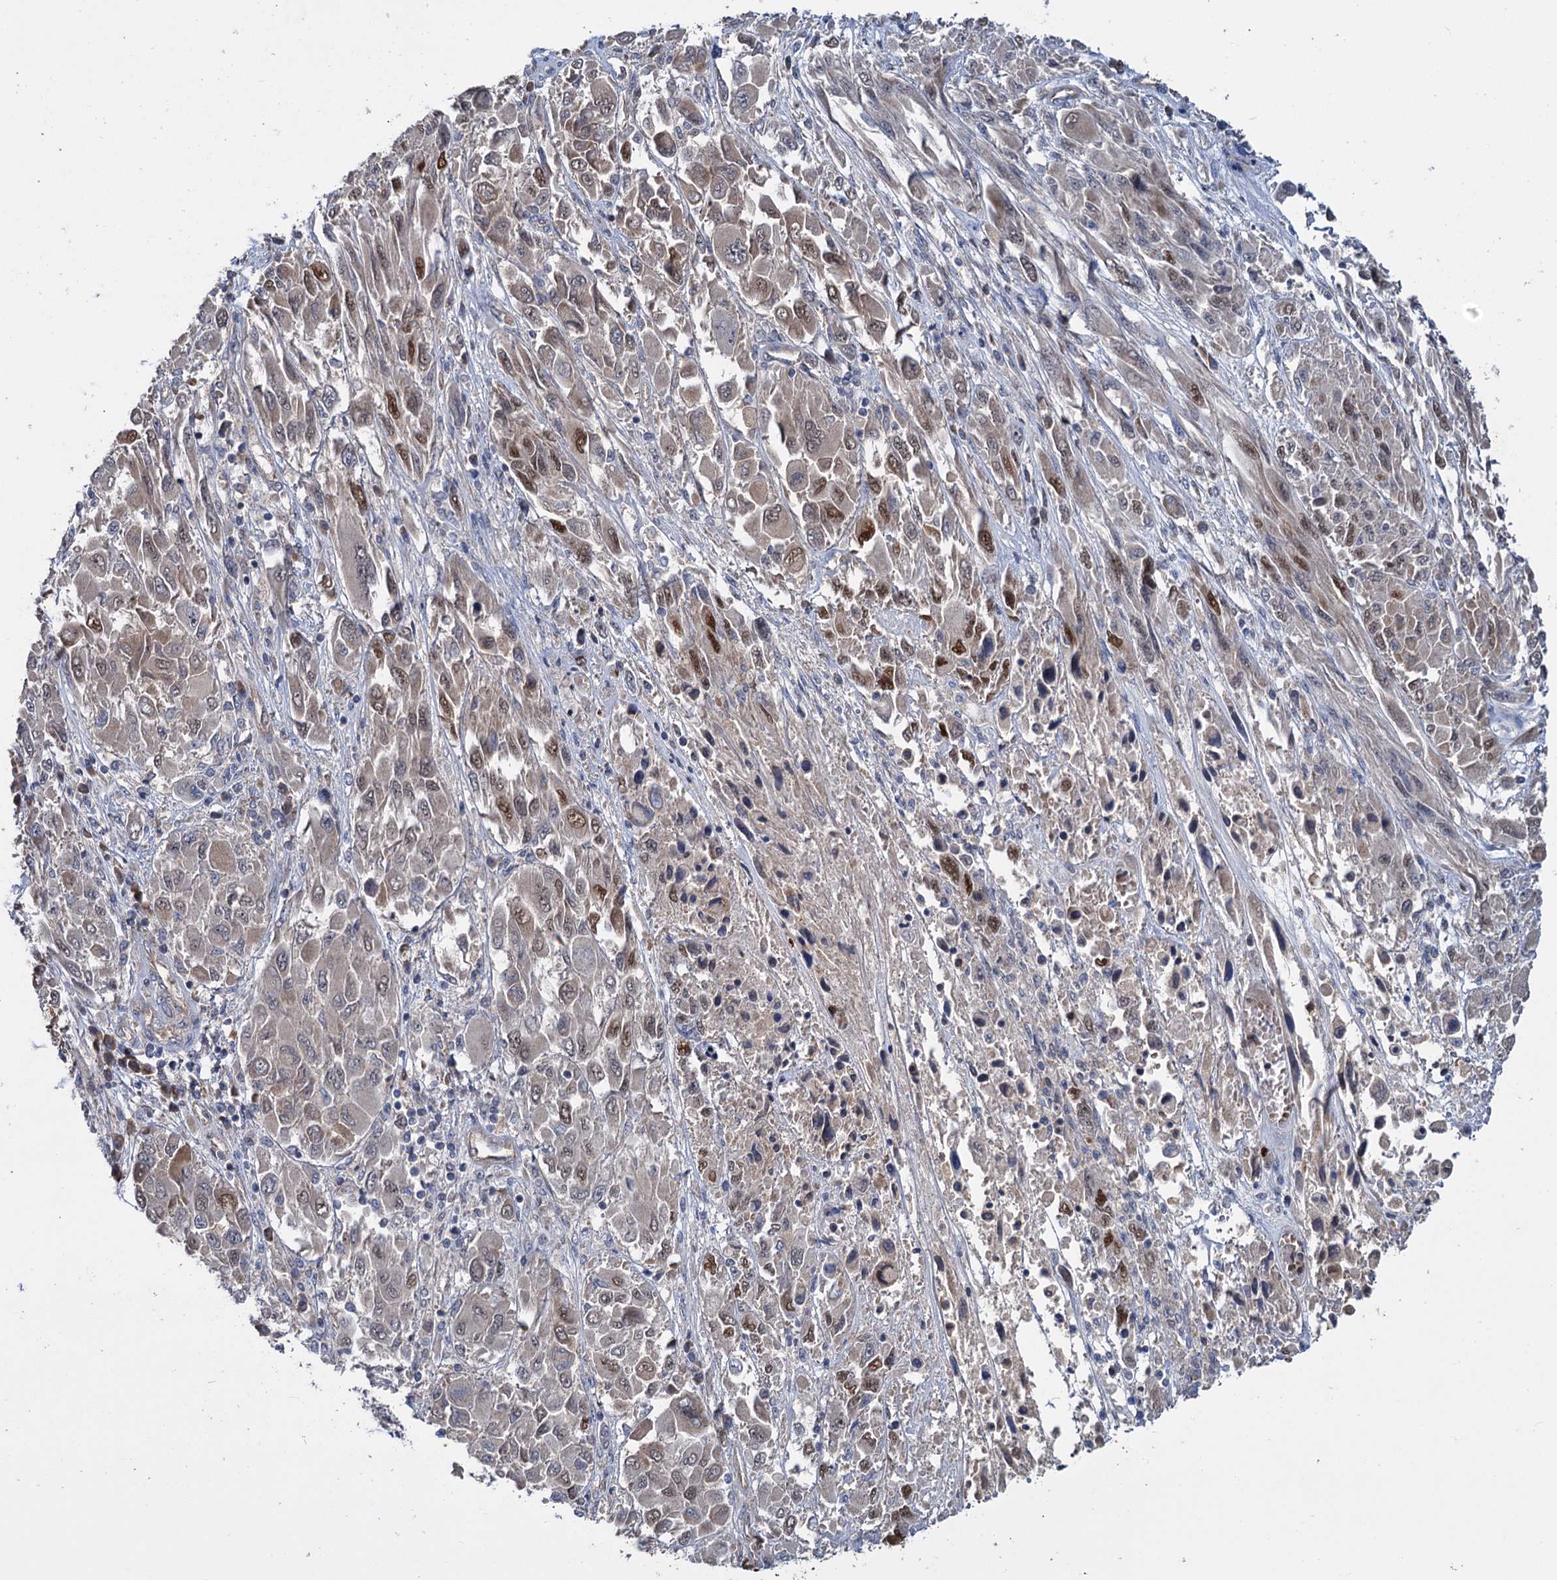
{"staining": {"intensity": "moderate", "quantity": "<25%", "location": "nuclear"}, "tissue": "melanoma", "cell_type": "Tumor cells", "image_type": "cancer", "snomed": [{"axis": "morphology", "description": "Malignant melanoma, NOS"}, {"axis": "topography", "description": "Skin"}], "caption": "High-power microscopy captured an immunohistochemistry (IHC) image of melanoma, revealing moderate nuclear expression in about <25% of tumor cells.", "gene": "DYNC2H1", "patient": {"sex": "female", "age": 91}}